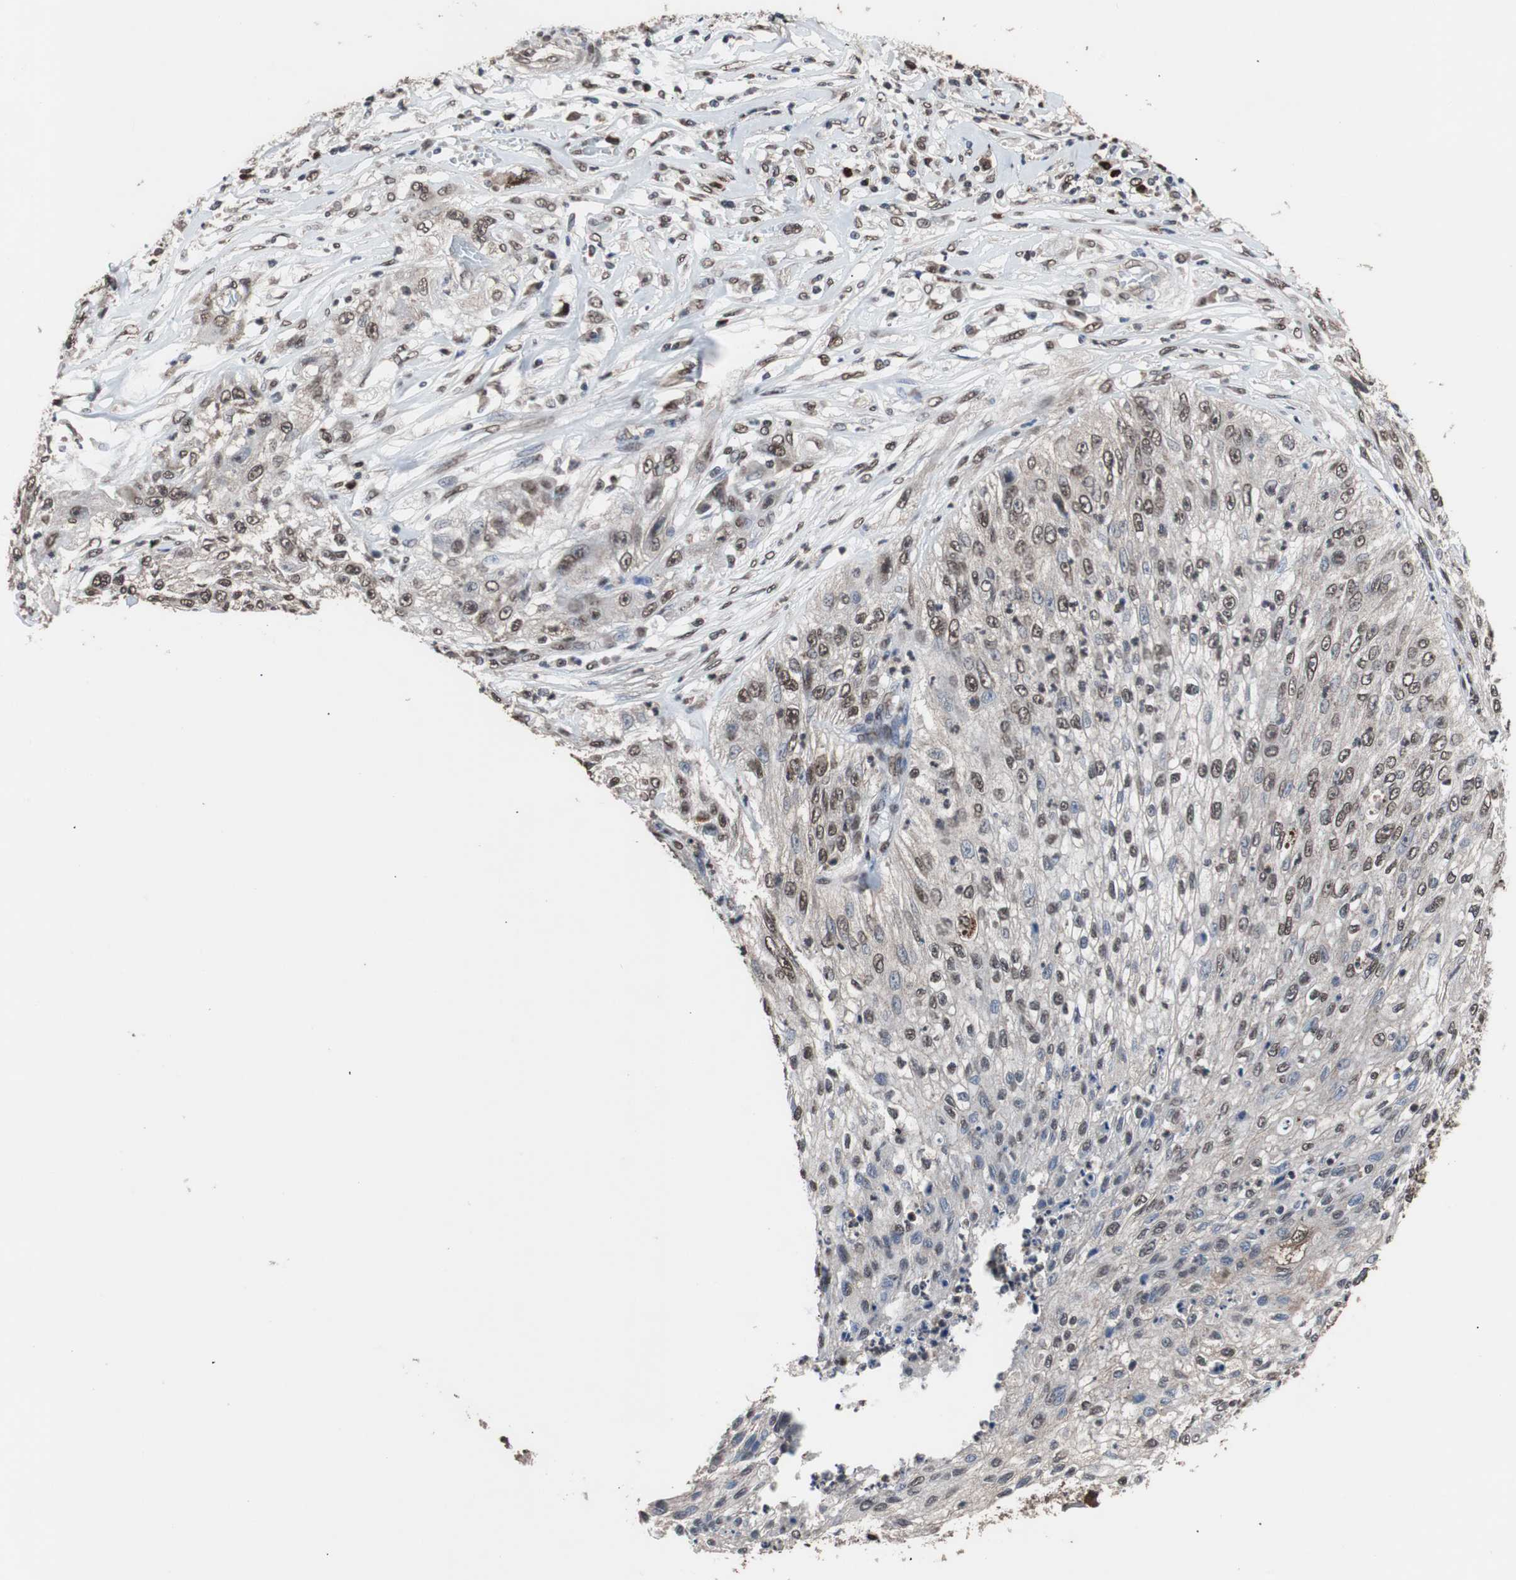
{"staining": {"intensity": "weak", "quantity": "25%-75%", "location": "nuclear"}, "tissue": "lung cancer", "cell_type": "Tumor cells", "image_type": "cancer", "snomed": [{"axis": "morphology", "description": "Inflammation, NOS"}, {"axis": "morphology", "description": "Squamous cell carcinoma, NOS"}, {"axis": "topography", "description": "Lymph node"}, {"axis": "topography", "description": "Soft tissue"}, {"axis": "topography", "description": "Lung"}], "caption": "This is an image of IHC staining of lung cancer, which shows weak expression in the nuclear of tumor cells.", "gene": "MED27", "patient": {"sex": "male", "age": 66}}